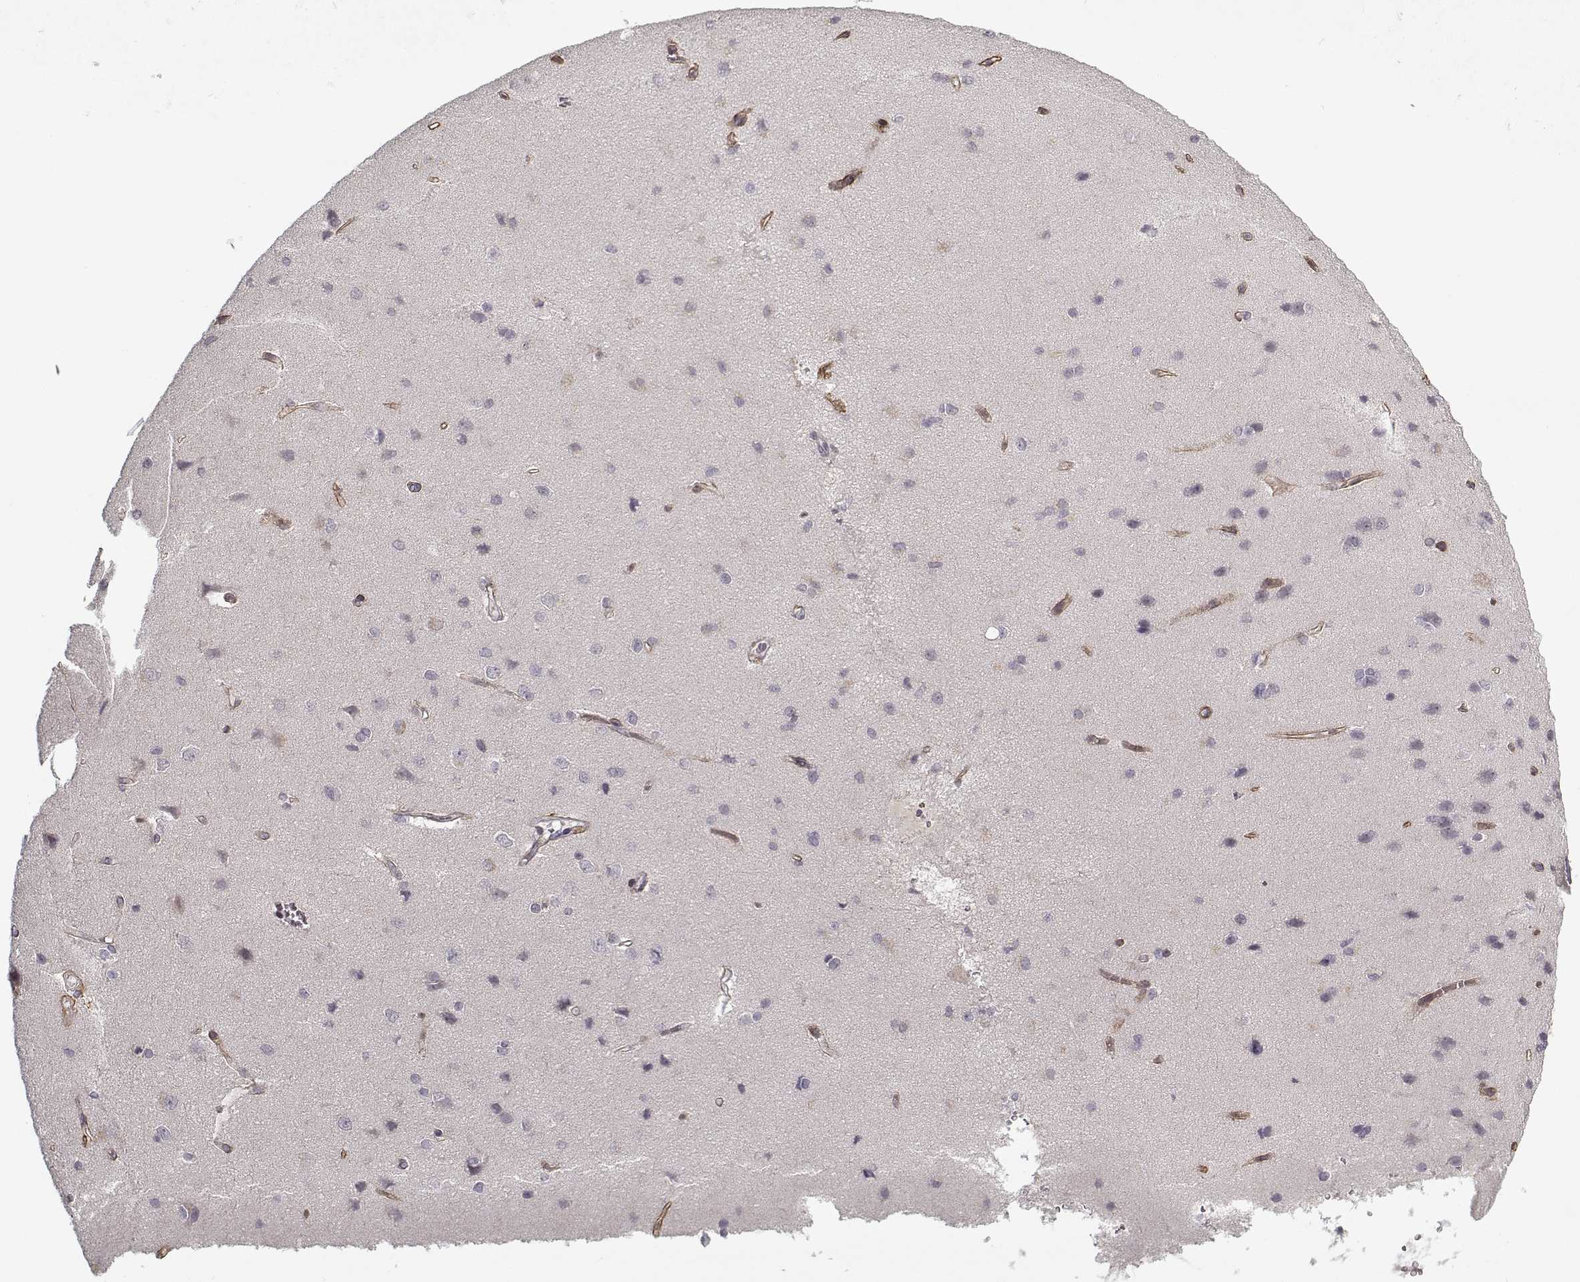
{"staining": {"intensity": "moderate", "quantity": ">75%", "location": "cytoplasmic/membranous"}, "tissue": "cerebral cortex", "cell_type": "Endothelial cells", "image_type": "normal", "snomed": [{"axis": "morphology", "description": "Normal tissue, NOS"}, {"axis": "topography", "description": "Cerebral cortex"}], "caption": "Normal cerebral cortex reveals moderate cytoplasmic/membranous staining in approximately >75% of endothelial cells (Brightfield microscopy of DAB IHC at high magnification)..", "gene": "LAMA2", "patient": {"sex": "male", "age": 37}}